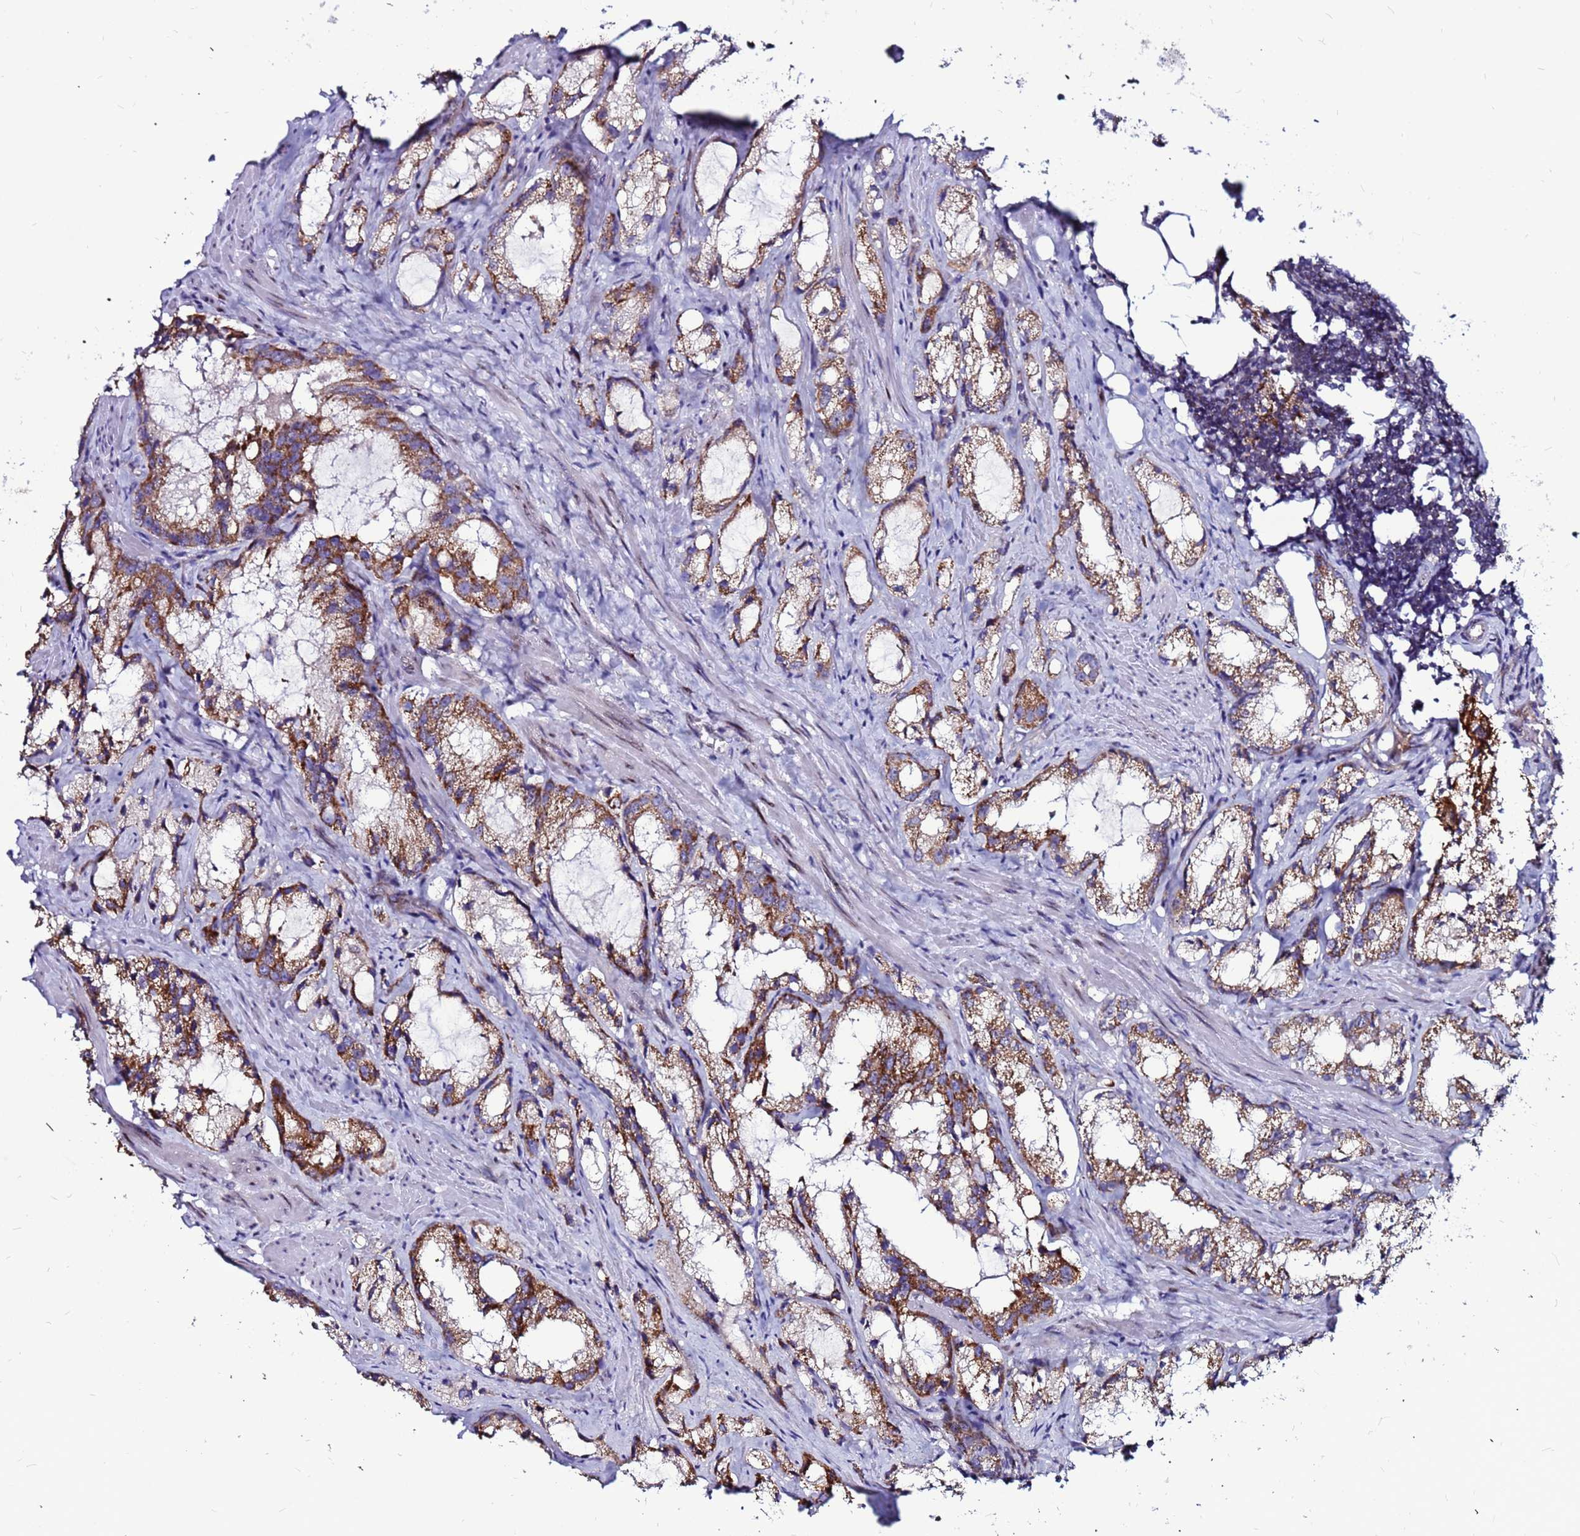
{"staining": {"intensity": "moderate", "quantity": ">75%", "location": "cytoplasmic/membranous"}, "tissue": "prostate cancer", "cell_type": "Tumor cells", "image_type": "cancer", "snomed": [{"axis": "morphology", "description": "Adenocarcinoma, High grade"}, {"axis": "topography", "description": "Prostate"}], "caption": "Prostate high-grade adenocarcinoma was stained to show a protein in brown. There is medium levels of moderate cytoplasmic/membranous positivity in approximately >75% of tumor cells. (DAB = brown stain, brightfield microscopy at high magnification).", "gene": "CCDC71", "patient": {"sex": "male", "age": 66}}